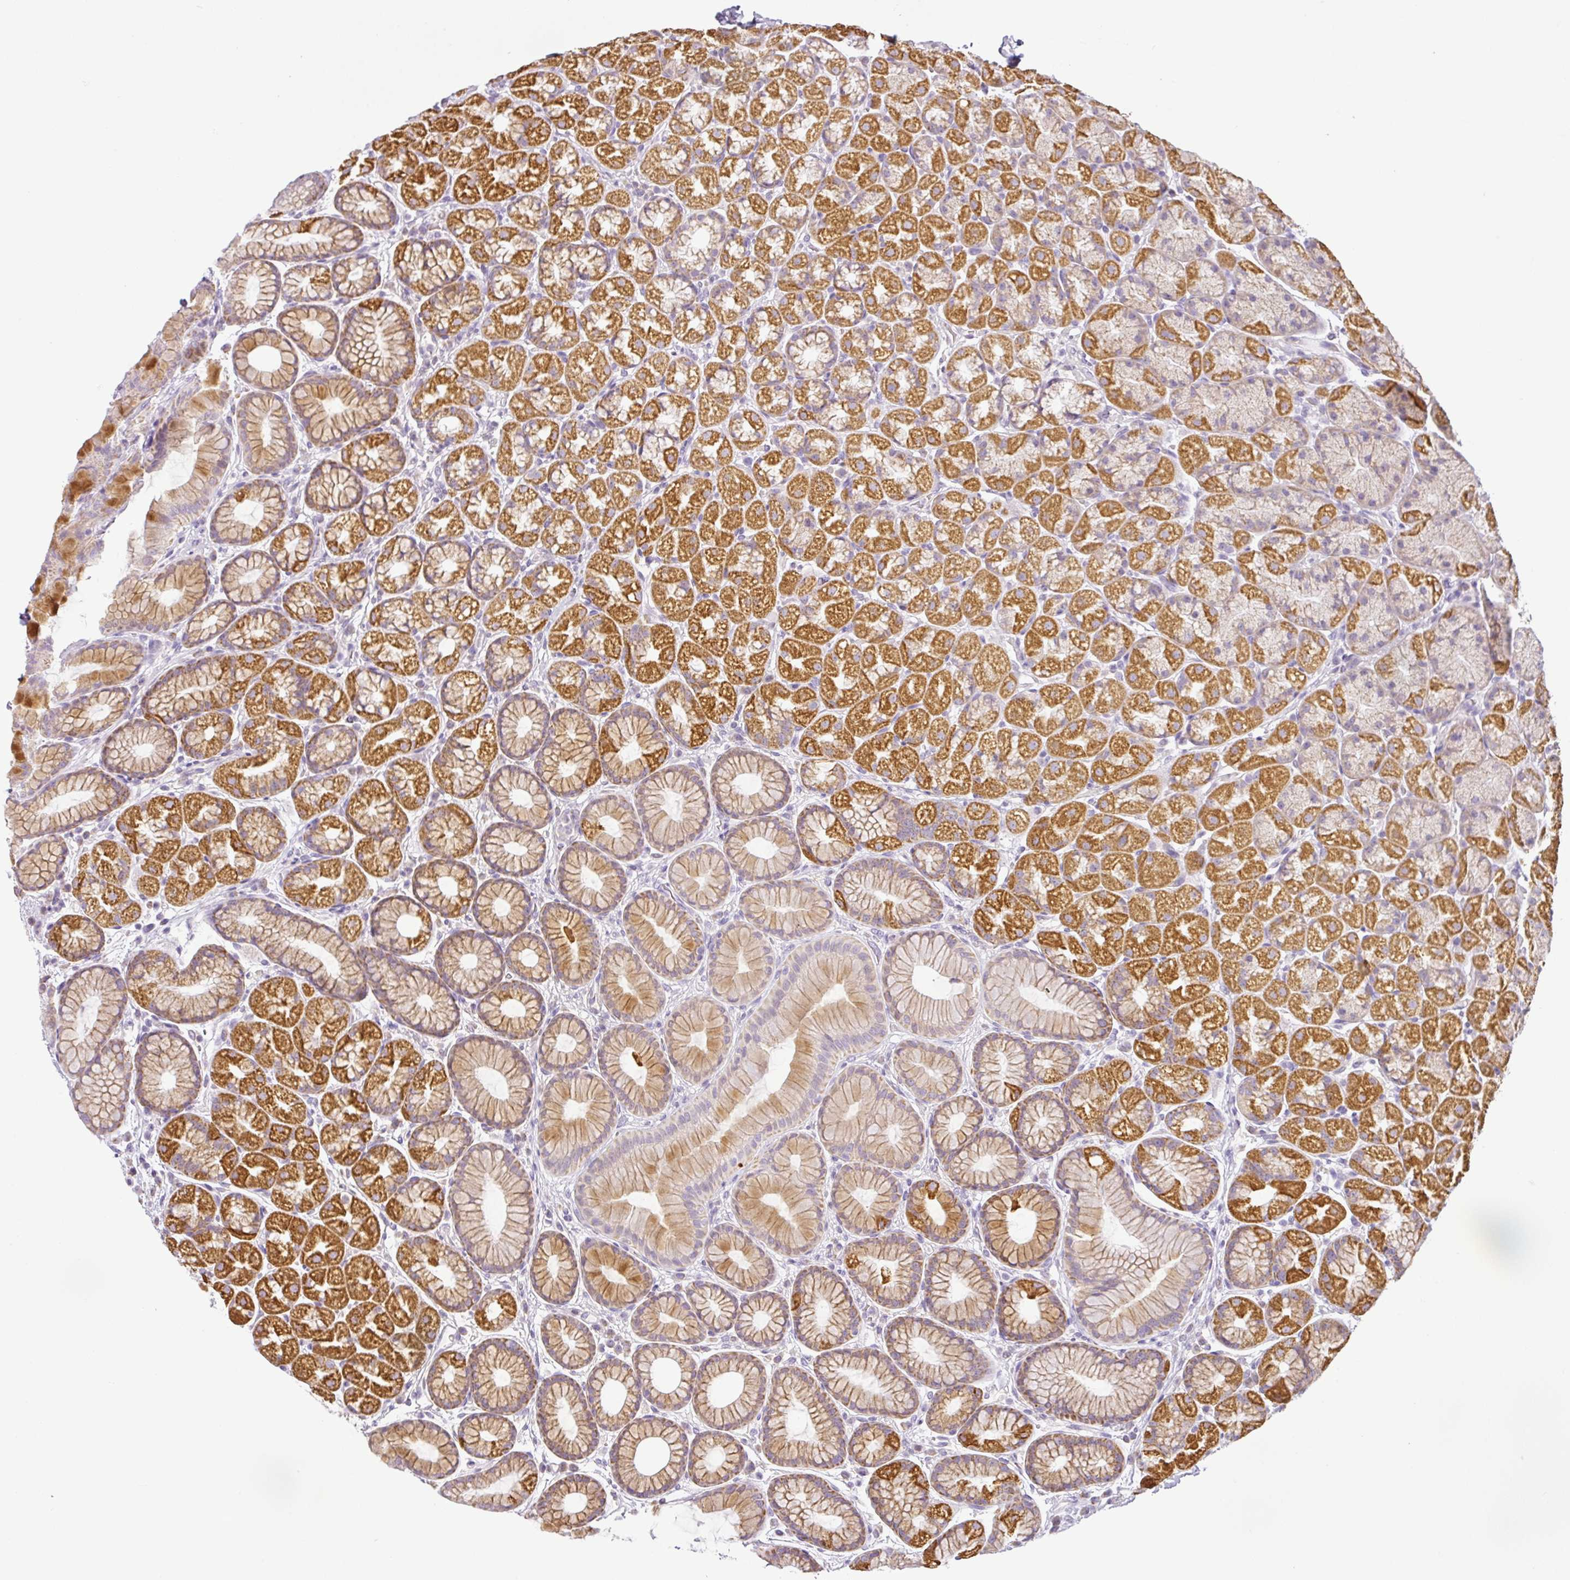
{"staining": {"intensity": "strong", "quantity": "25%-75%", "location": "cytoplasmic/membranous"}, "tissue": "stomach", "cell_type": "Glandular cells", "image_type": "normal", "snomed": [{"axis": "morphology", "description": "Normal tissue, NOS"}, {"axis": "topography", "description": "Stomach, lower"}], "caption": "The immunohistochemical stain shows strong cytoplasmic/membranous positivity in glandular cells of benign stomach. (brown staining indicates protein expression, while blue staining denotes nuclei).", "gene": "HMCN2", "patient": {"sex": "male", "age": 67}}